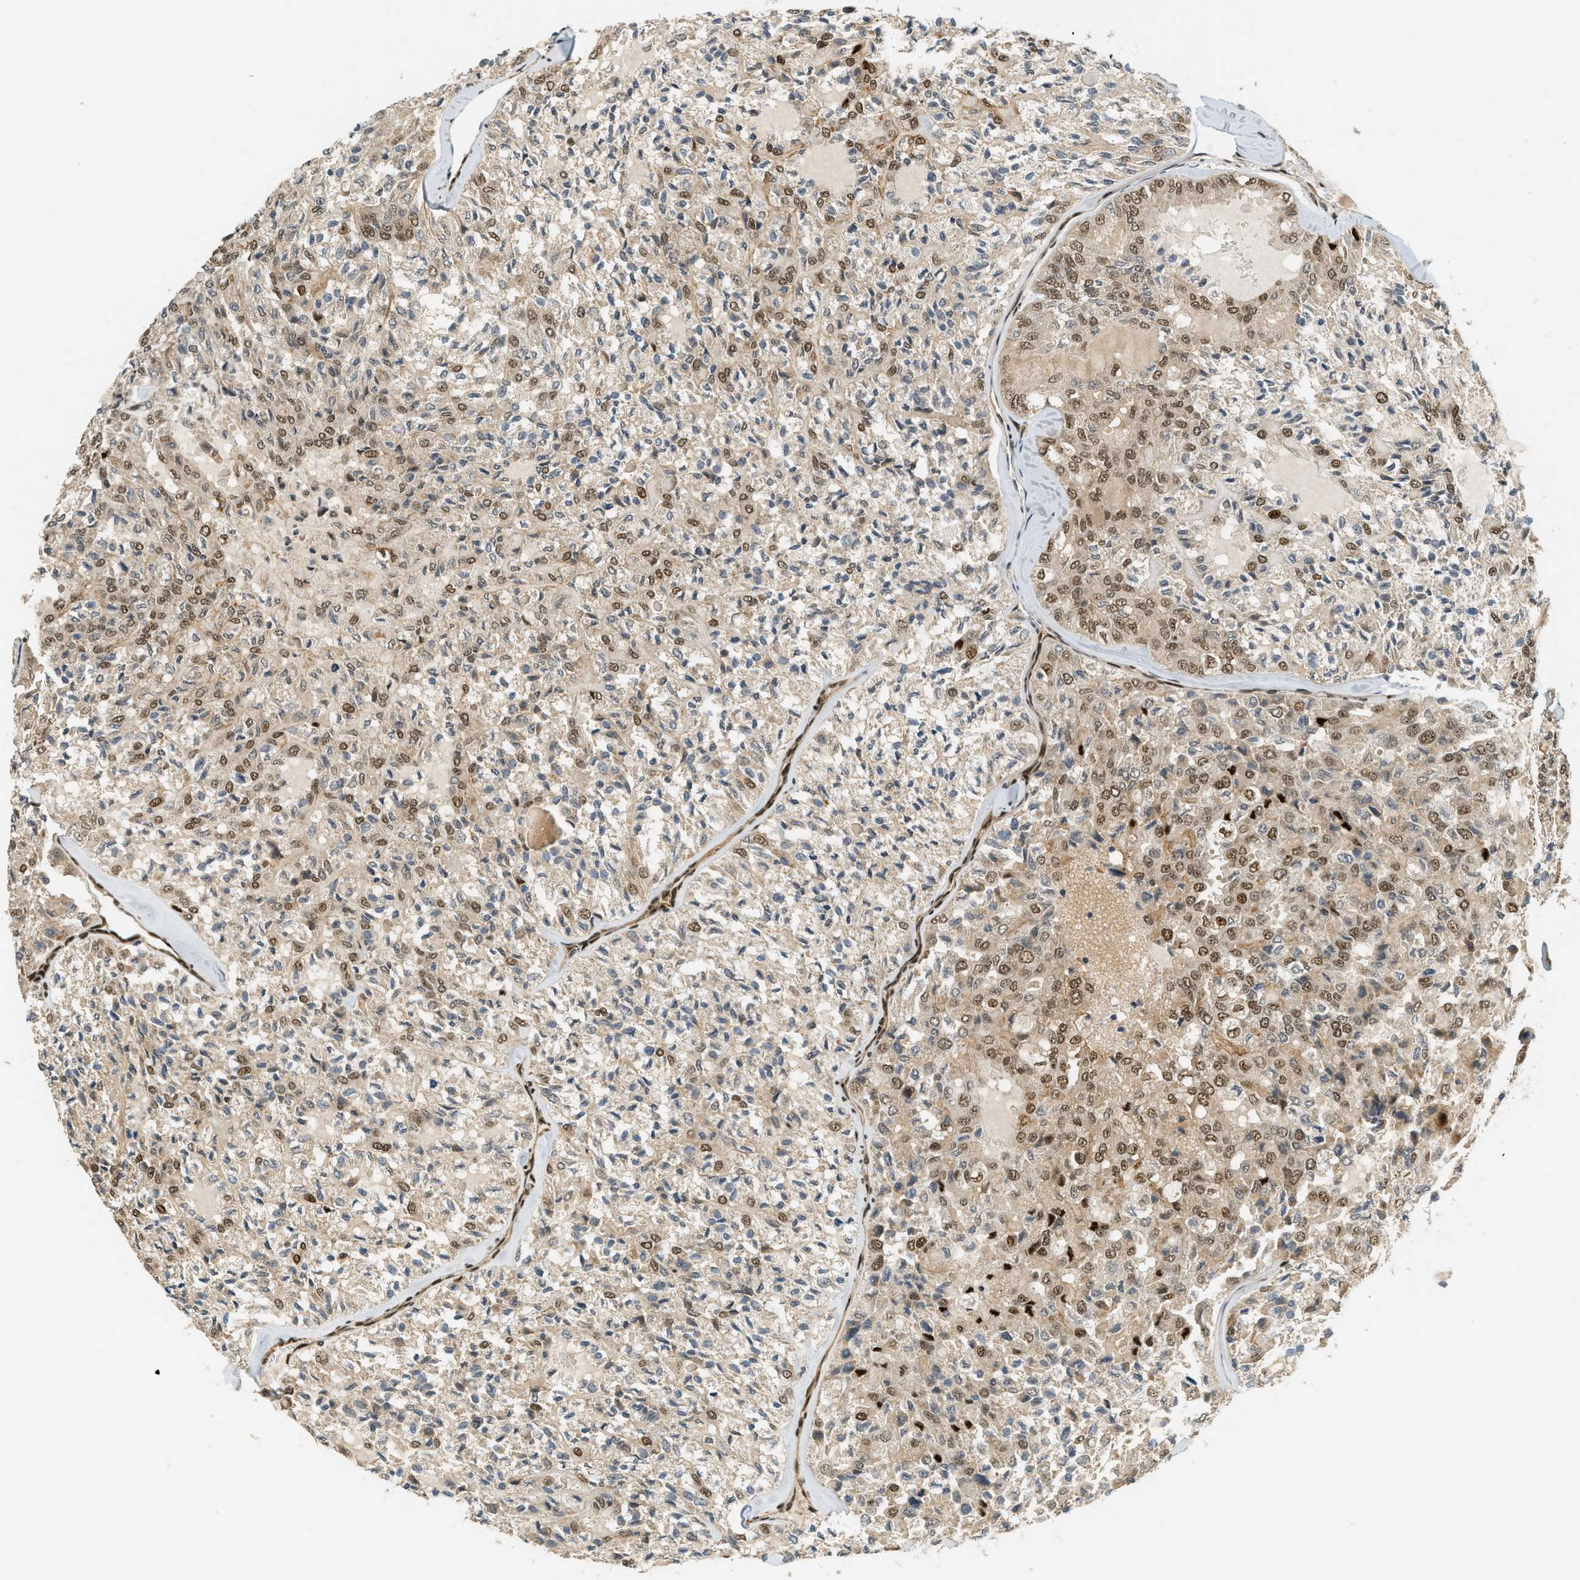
{"staining": {"intensity": "moderate", "quantity": "25%-75%", "location": "cytoplasmic/membranous,nuclear"}, "tissue": "thyroid cancer", "cell_type": "Tumor cells", "image_type": "cancer", "snomed": [{"axis": "morphology", "description": "Follicular adenoma carcinoma, NOS"}, {"axis": "topography", "description": "Thyroid gland"}], "caption": "The photomicrograph demonstrates staining of thyroid cancer (follicular adenoma carcinoma), revealing moderate cytoplasmic/membranous and nuclear protein expression (brown color) within tumor cells. The protein is stained brown, and the nuclei are stained in blue (DAB IHC with brightfield microscopy, high magnification).", "gene": "FOXM1", "patient": {"sex": "male", "age": 75}}